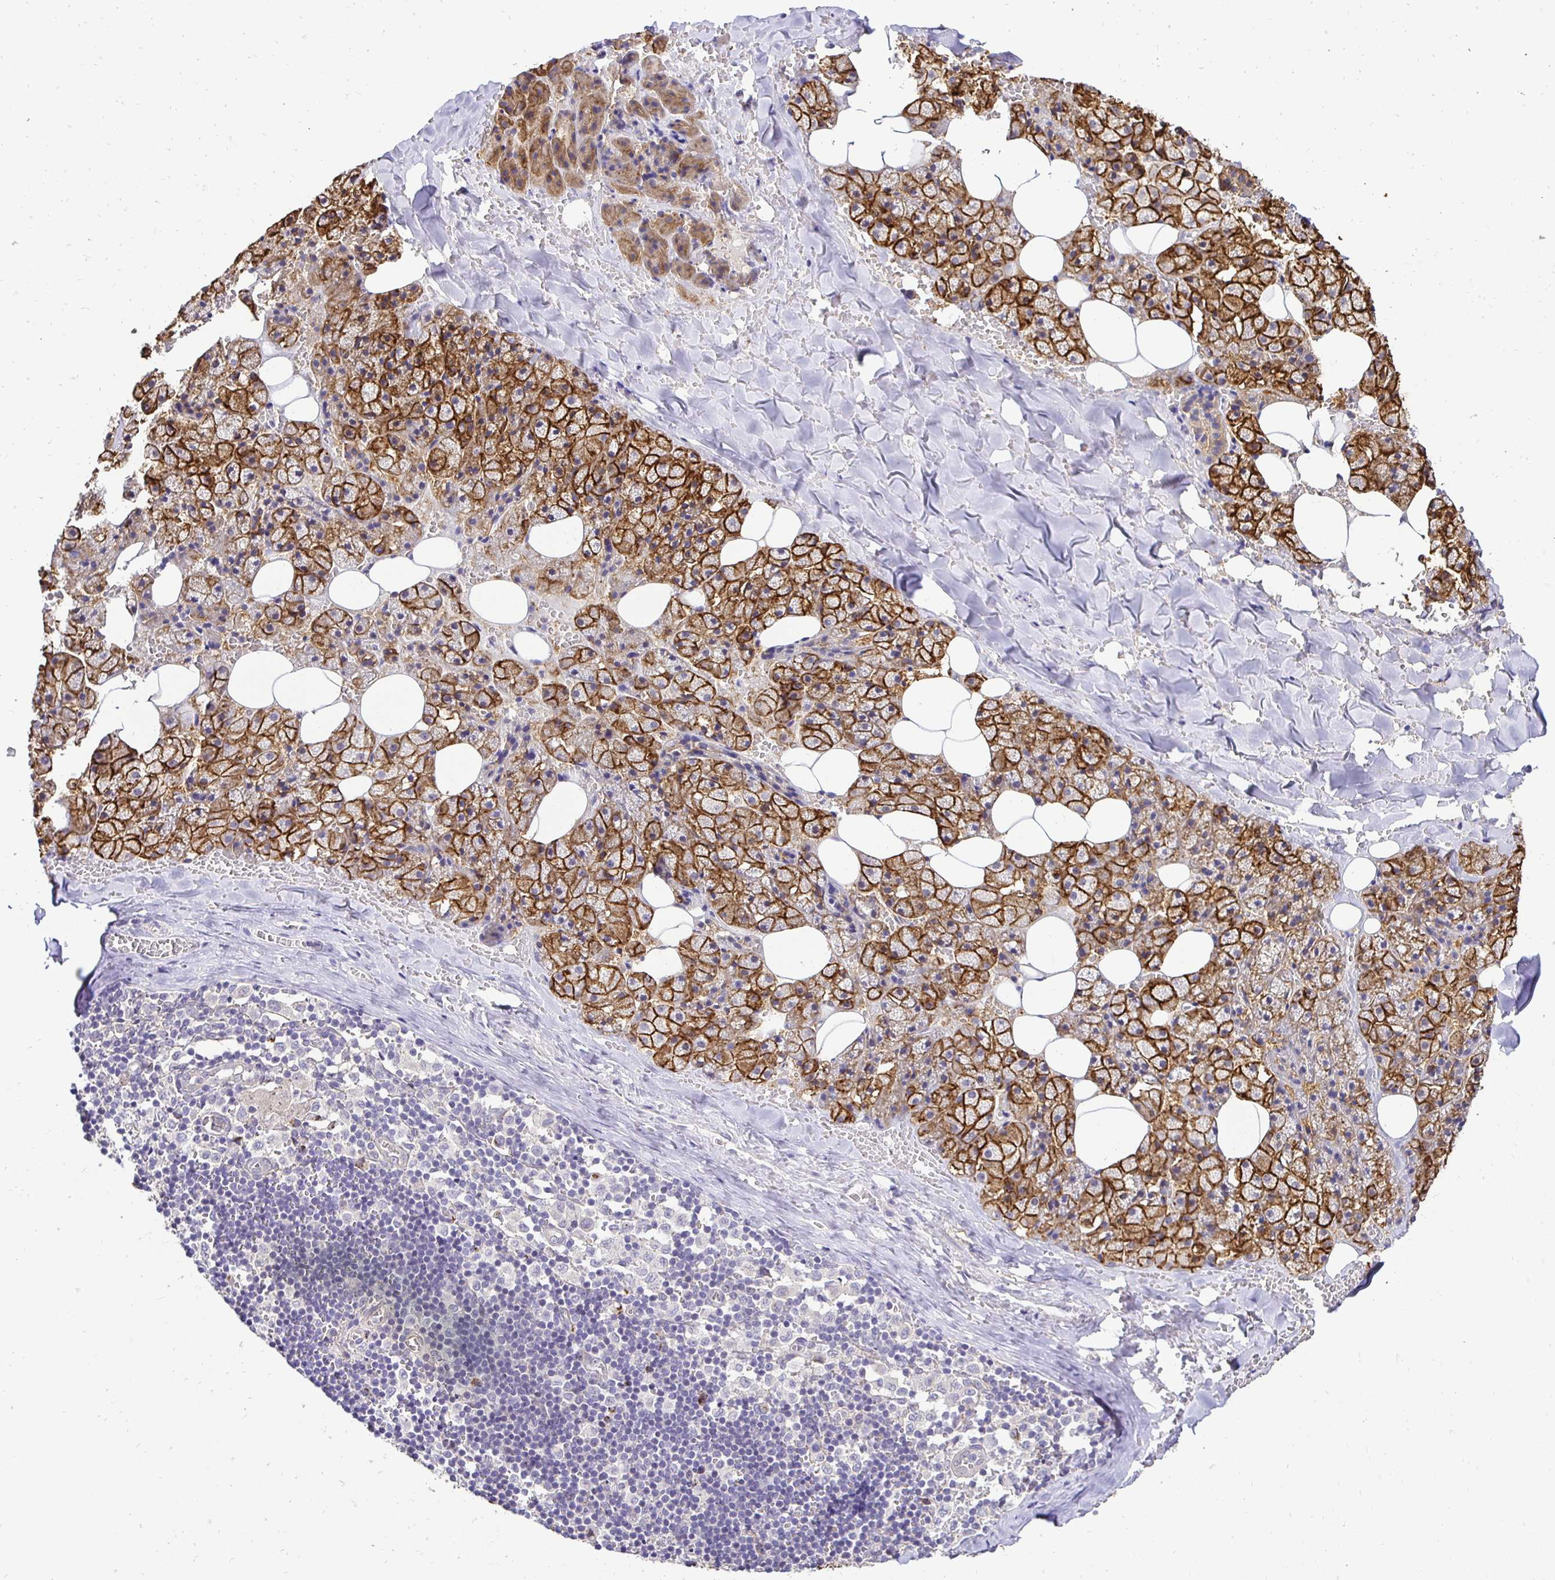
{"staining": {"intensity": "strong", "quantity": ">75%", "location": "cytoplasmic/membranous"}, "tissue": "salivary gland", "cell_type": "Glandular cells", "image_type": "normal", "snomed": [{"axis": "morphology", "description": "Normal tissue, NOS"}, {"axis": "topography", "description": "Salivary gland"}, {"axis": "topography", "description": "Peripheral nerve tissue"}], "caption": "Protein staining shows strong cytoplasmic/membranous positivity in approximately >75% of glandular cells in normal salivary gland.", "gene": "SLC9A1", "patient": {"sex": "male", "age": 38}}